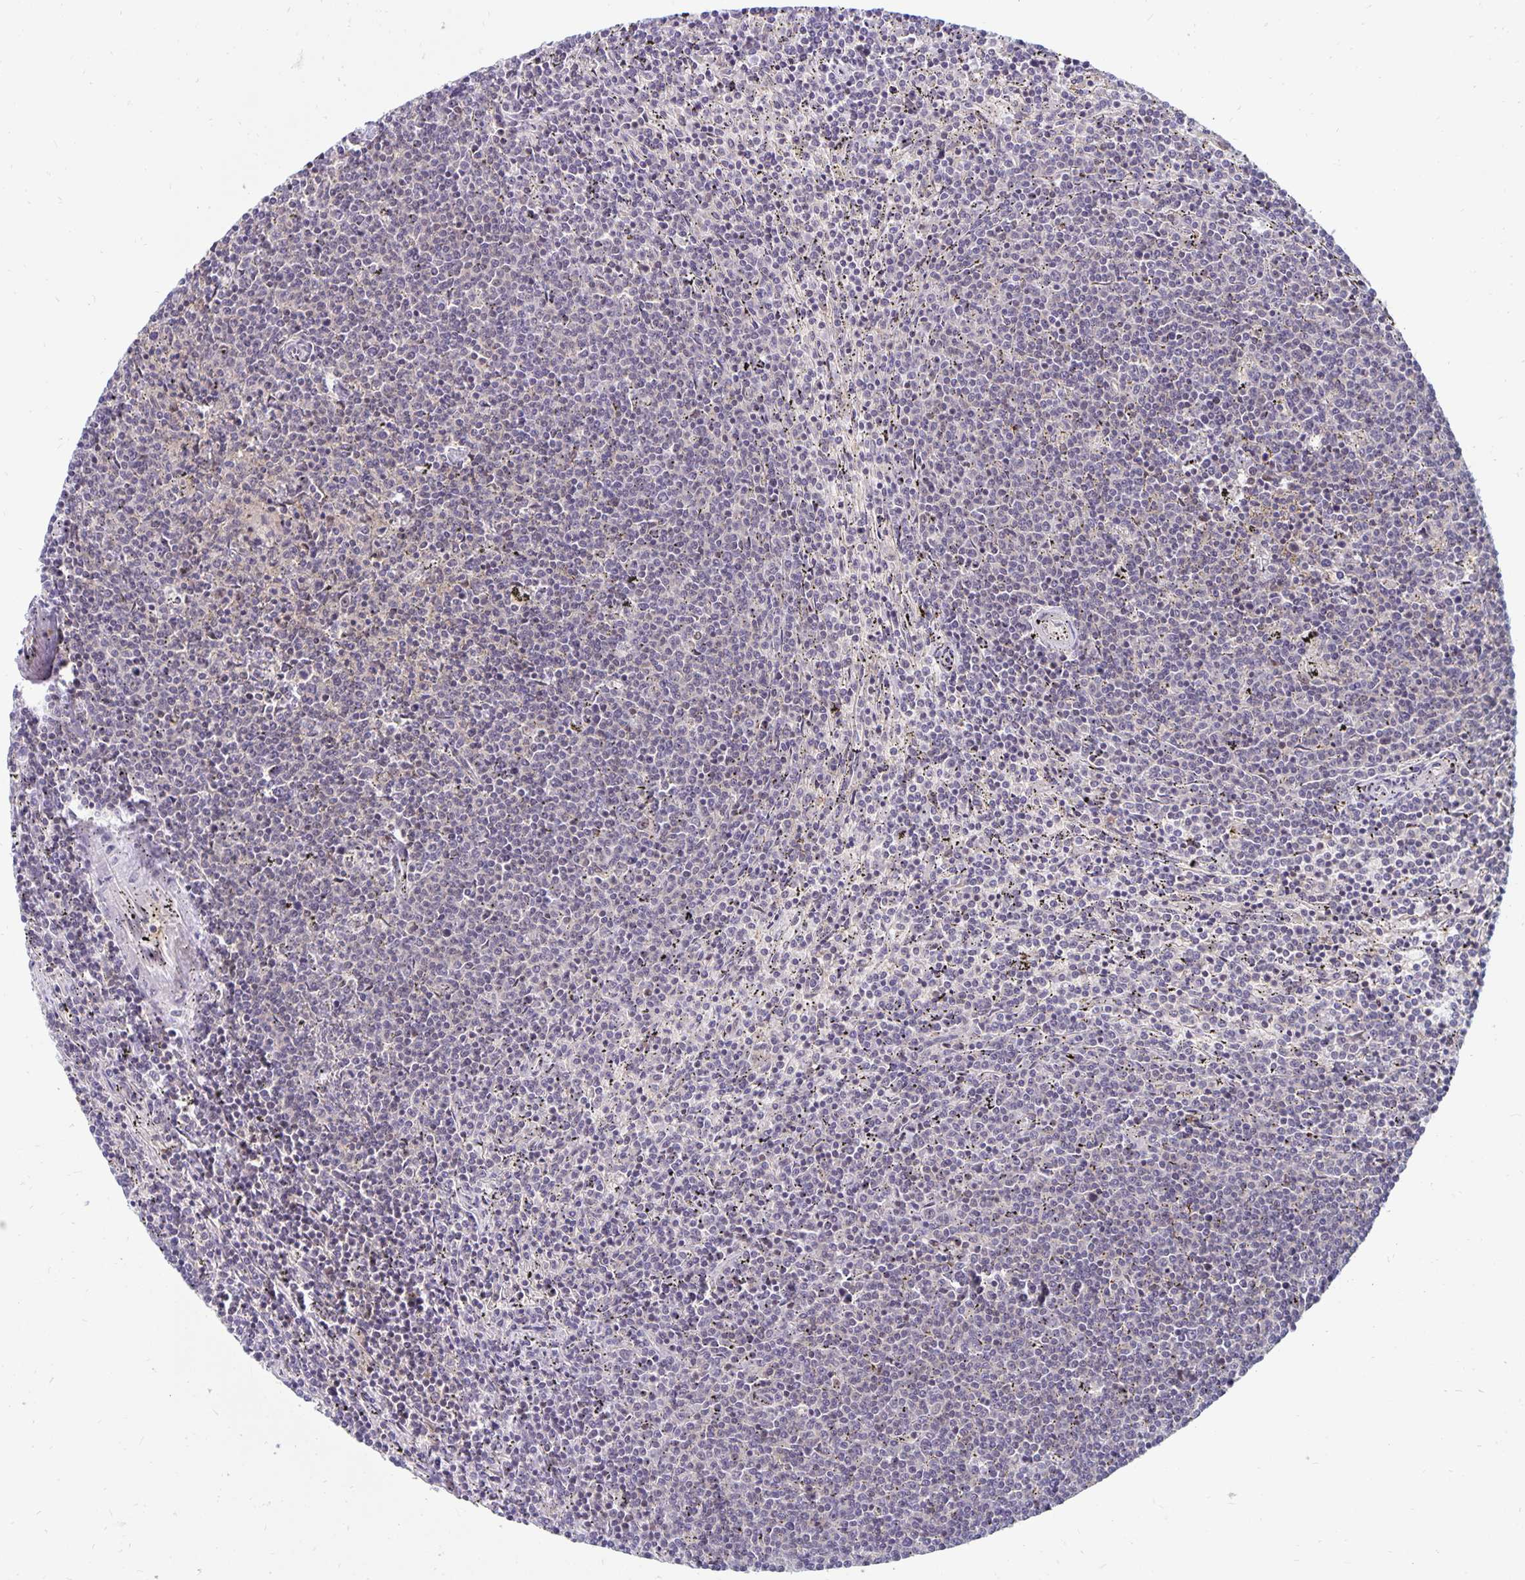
{"staining": {"intensity": "negative", "quantity": "none", "location": "none"}, "tissue": "lymphoma", "cell_type": "Tumor cells", "image_type": "cancer", "snomed": [{"axis": "morphology", "description": "Malignant lymphoma, non-Hodgkin's type, Low grade"}, {"axis": "topography", "description": "Spleen"}], "caption": "An image of low-grade malignant lymphoma, non-Hodgkin's type stained for a protein displays no brown staining in tumor cells.", "gene": "EXOC6B", "patient": {"sex": "female", "age": 50}}